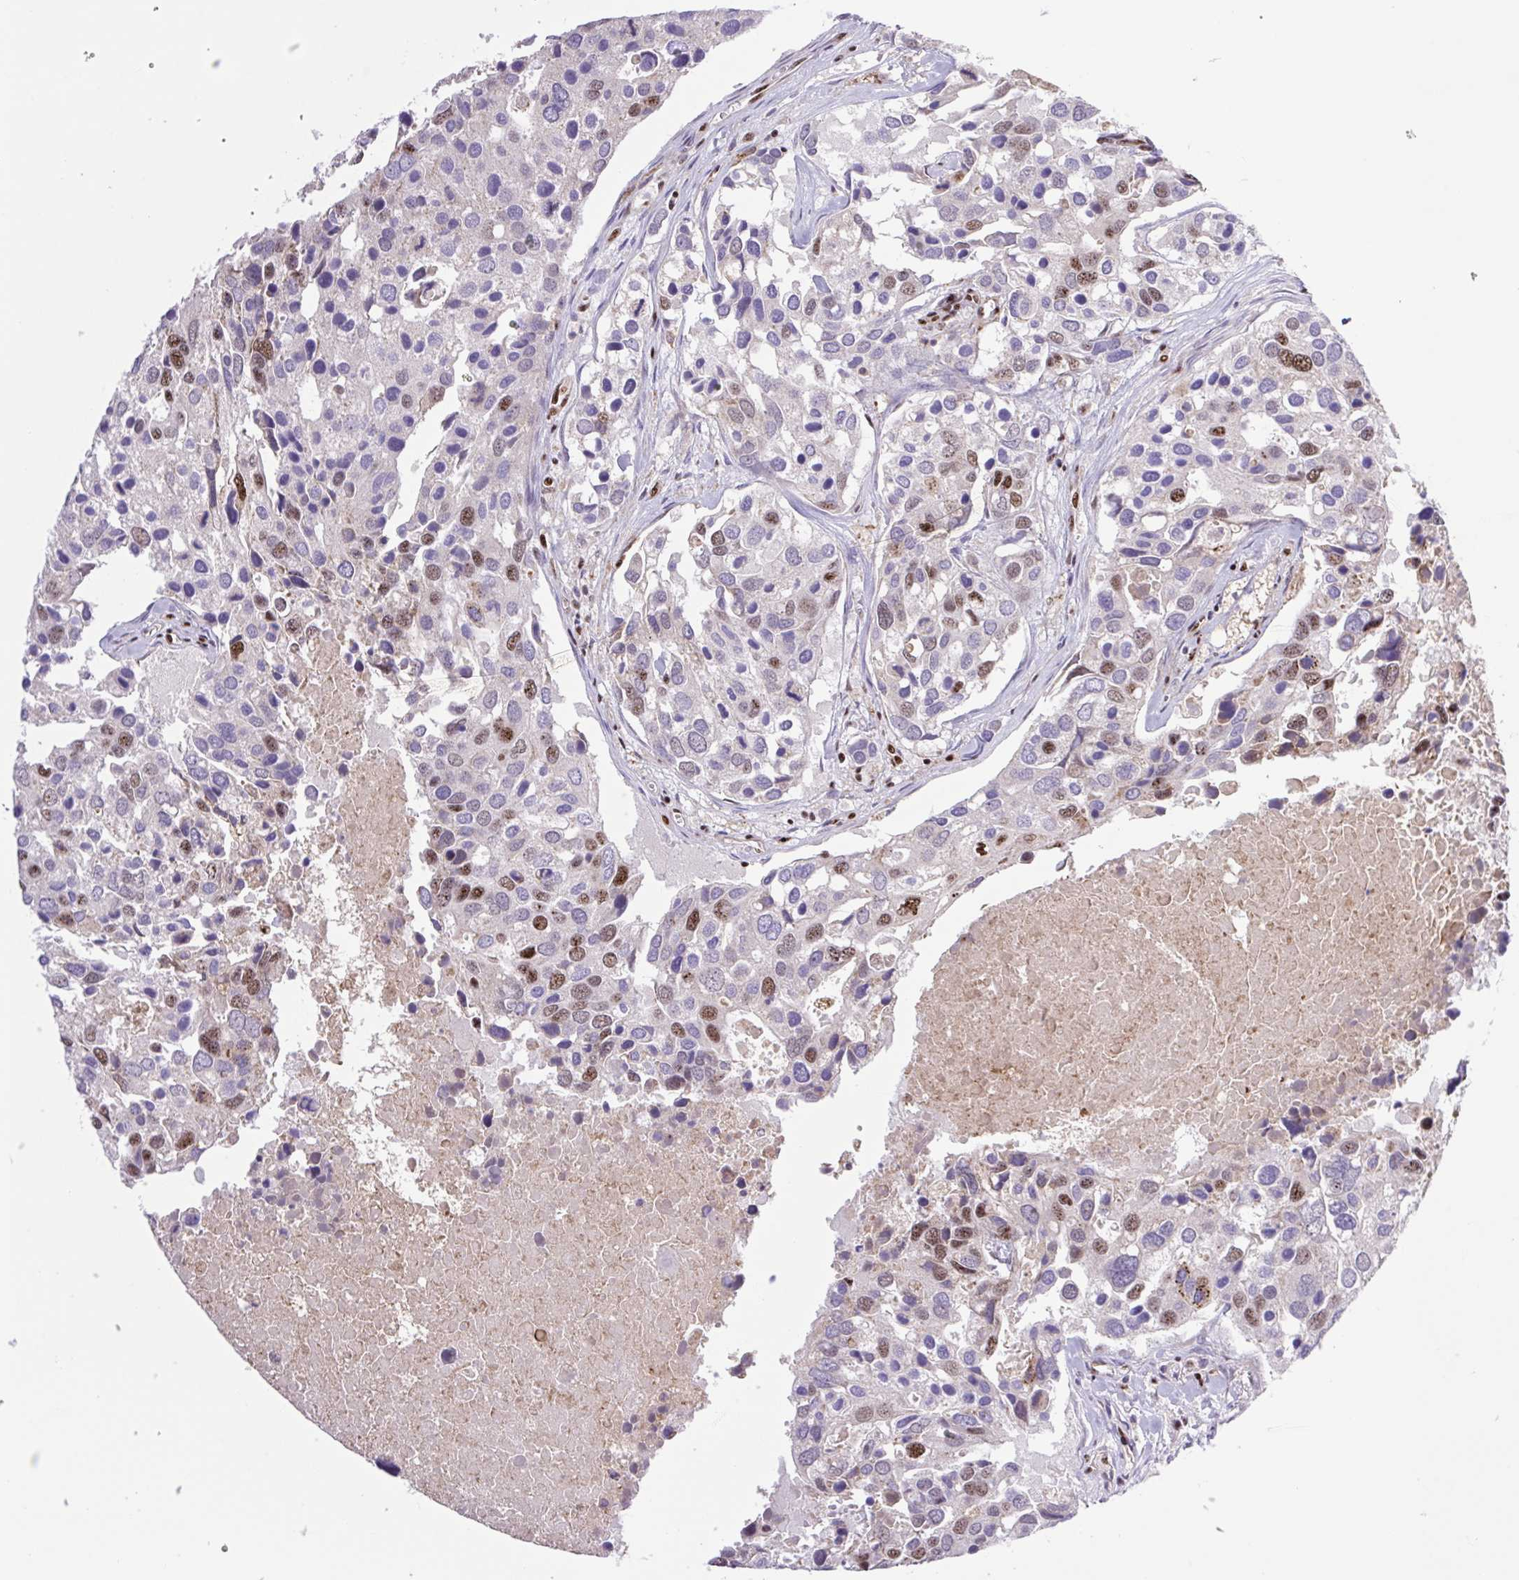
{"staining": {"intensity": "moderate", "quantity": "25%-75%", "location": "nuclear"}, "tissue": "breast cancer", "cell_type": "Tumor cells", "image_type": "cancer", "snomed": [{"axis": "morphology", "description": "Duct carcinoma"}, {"axis": "topography", "description": "Breast"}], "caption": "Approximately 25%-75% of tumor cells in breast intraductal carcinoma reveal moderate nuclear protein expression as visualized by brown immunohistochemical staining.", "gene": "ERG", "patient": {"sex": "female", "age": 83}}